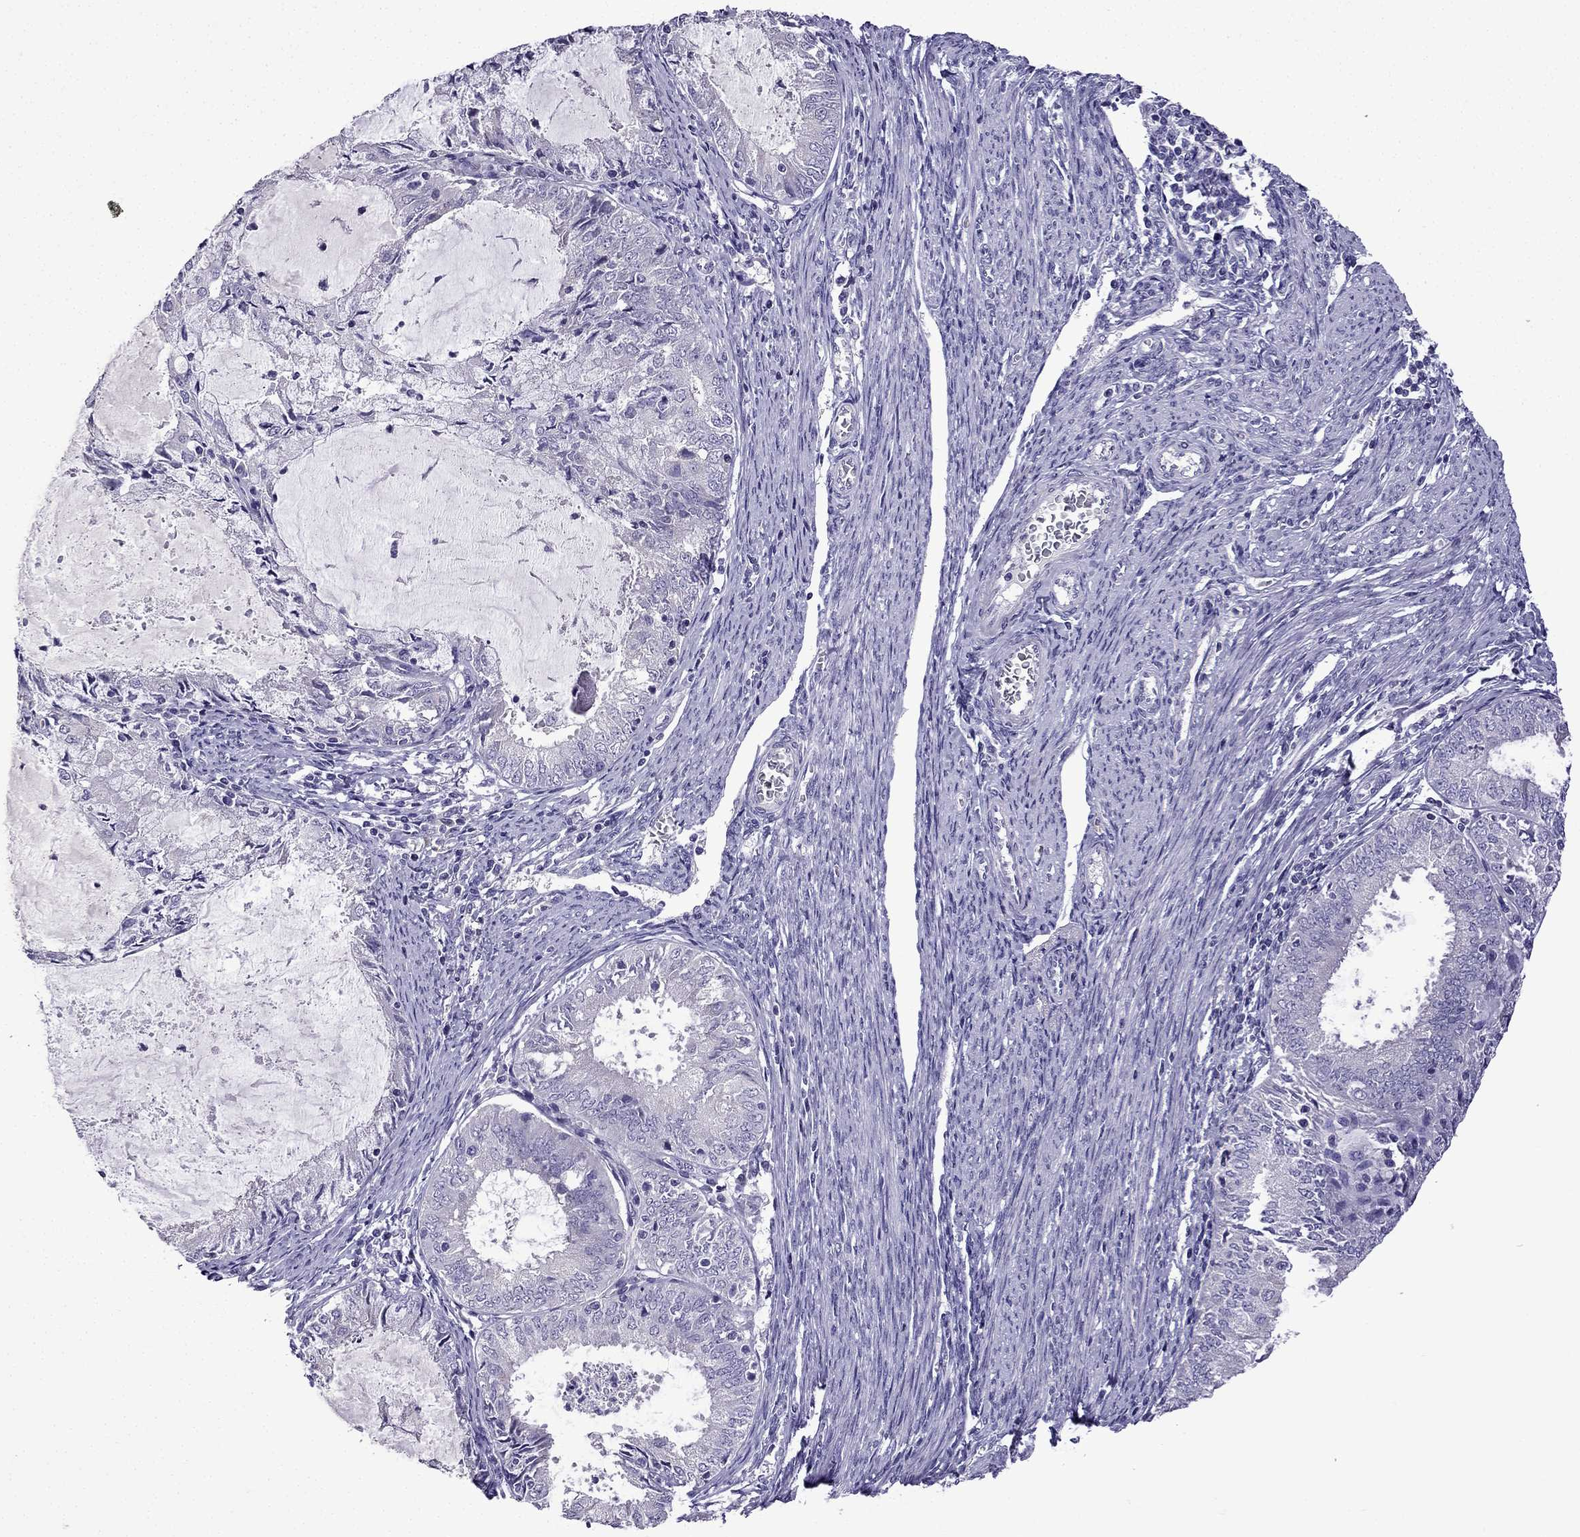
{"staining": {"intensity": "negative", "quantity": "none", "location": "none"}, "tissue": "endometrial cancer", "cell_type": "Tumor cells", "image_type": "cancer", "snomed": [{"axis": "morphology", "description": "Adenocarcinoma, NOS"}, {"axis": "topography", "description": "Endometrium"}], "caption": "A micrograph of human endometrial adenocarcinoma is negative for staining in tumor cells.", "gene": "TTN", "patient": {"sex": "female", "age": 57}}